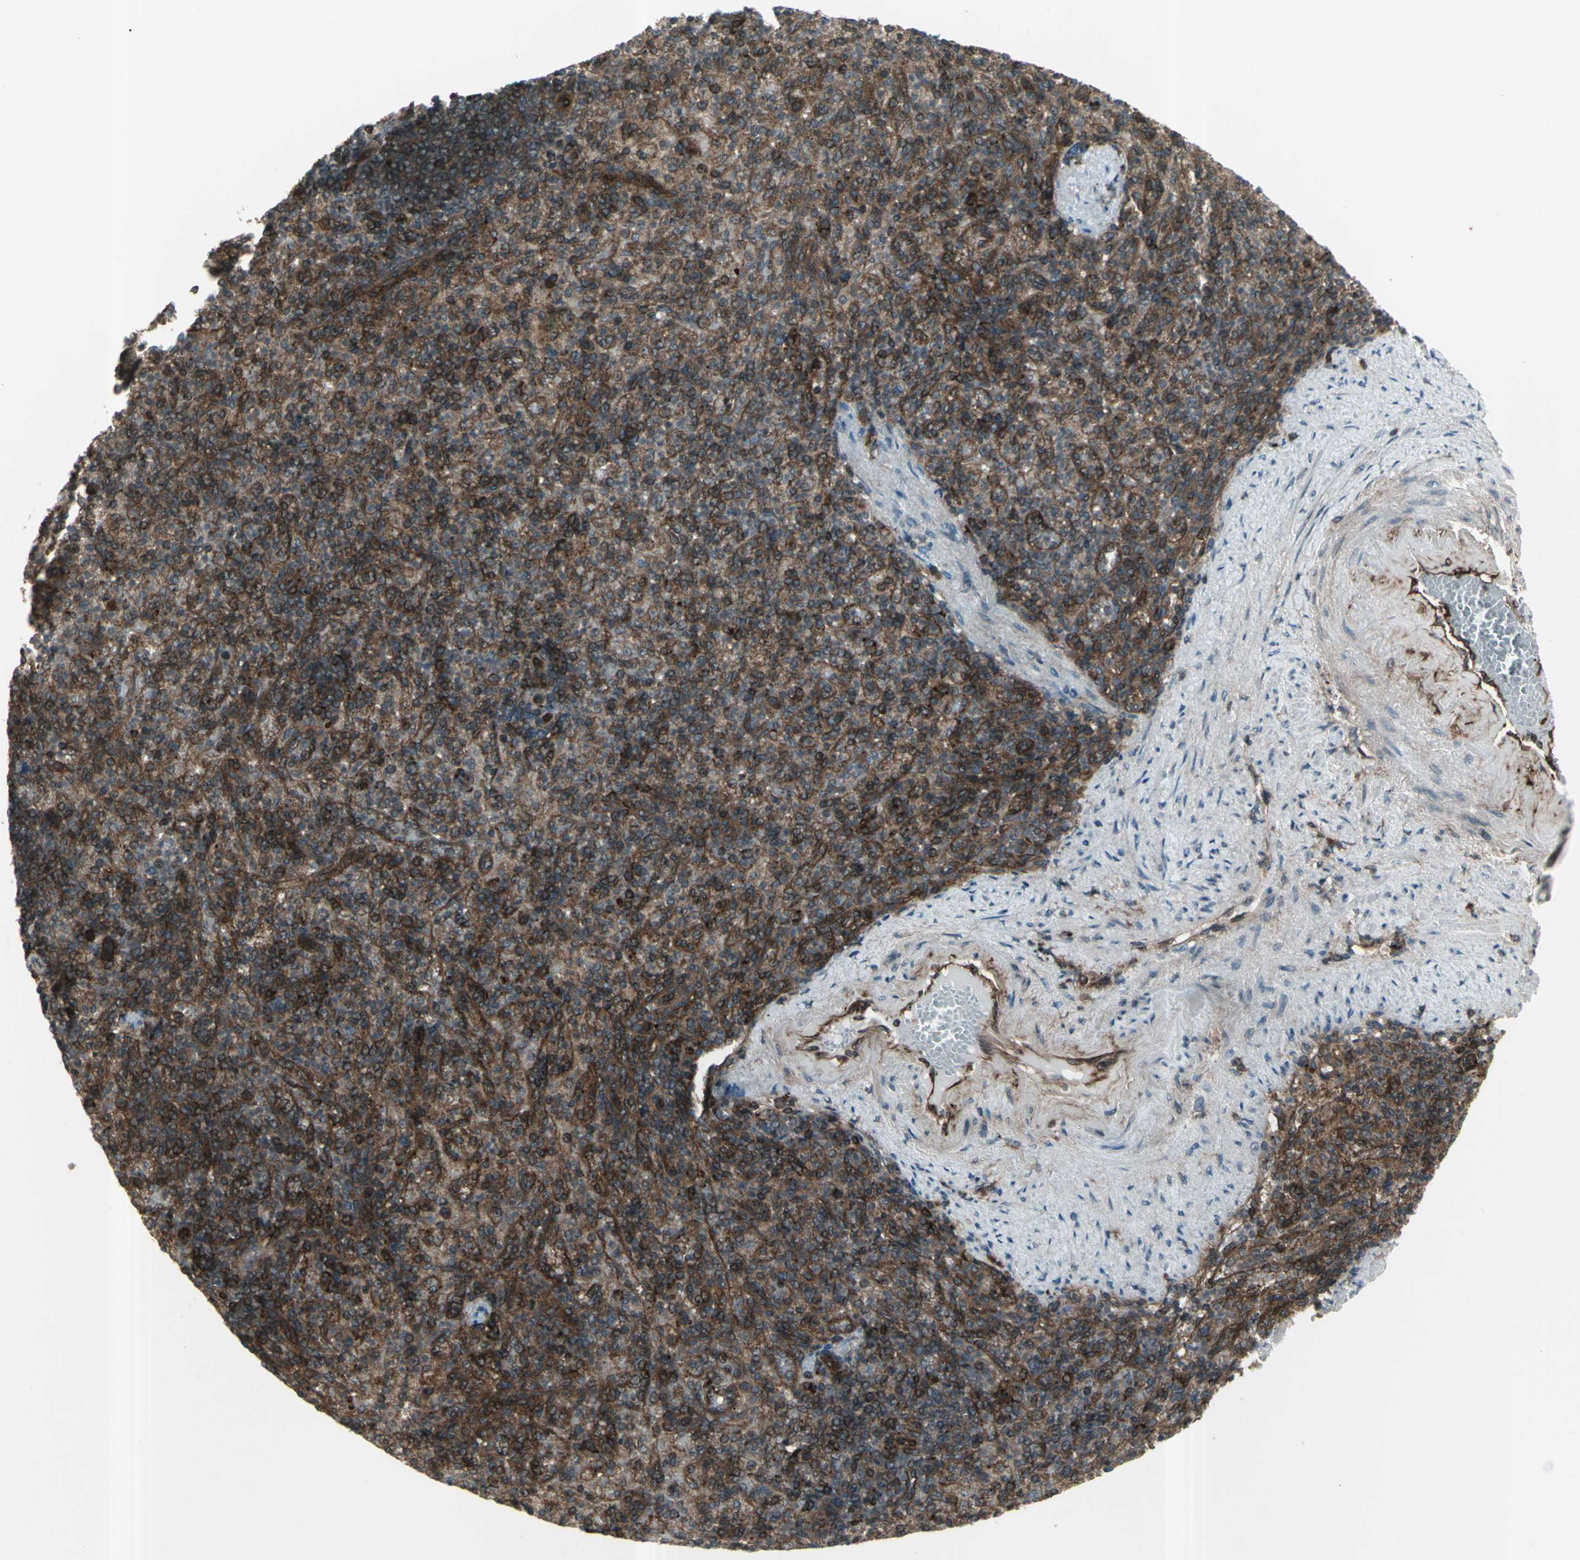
{"staining": {"intensity": "strong", "quantity": ">75%", "location": "cytoplasmic/membranous"}, "tissue": "spleen", "cell_type": "Cells in red pulp", "image_type": "normal", "snomed": [{"axis": "morphology", "description": "Normal tissue, NOS"}, {"axis": "topography", "description": "Spleen"}], "caption": "A photomicrograph showing strong cytoplasmic/membranous expression in approximately >75% of cells in red pulp in unremarkable spleen, as visualized by brown immunohistochemical staining.", "gene": "FXYD5", "patient": {"sex": "female", "age": 74}}